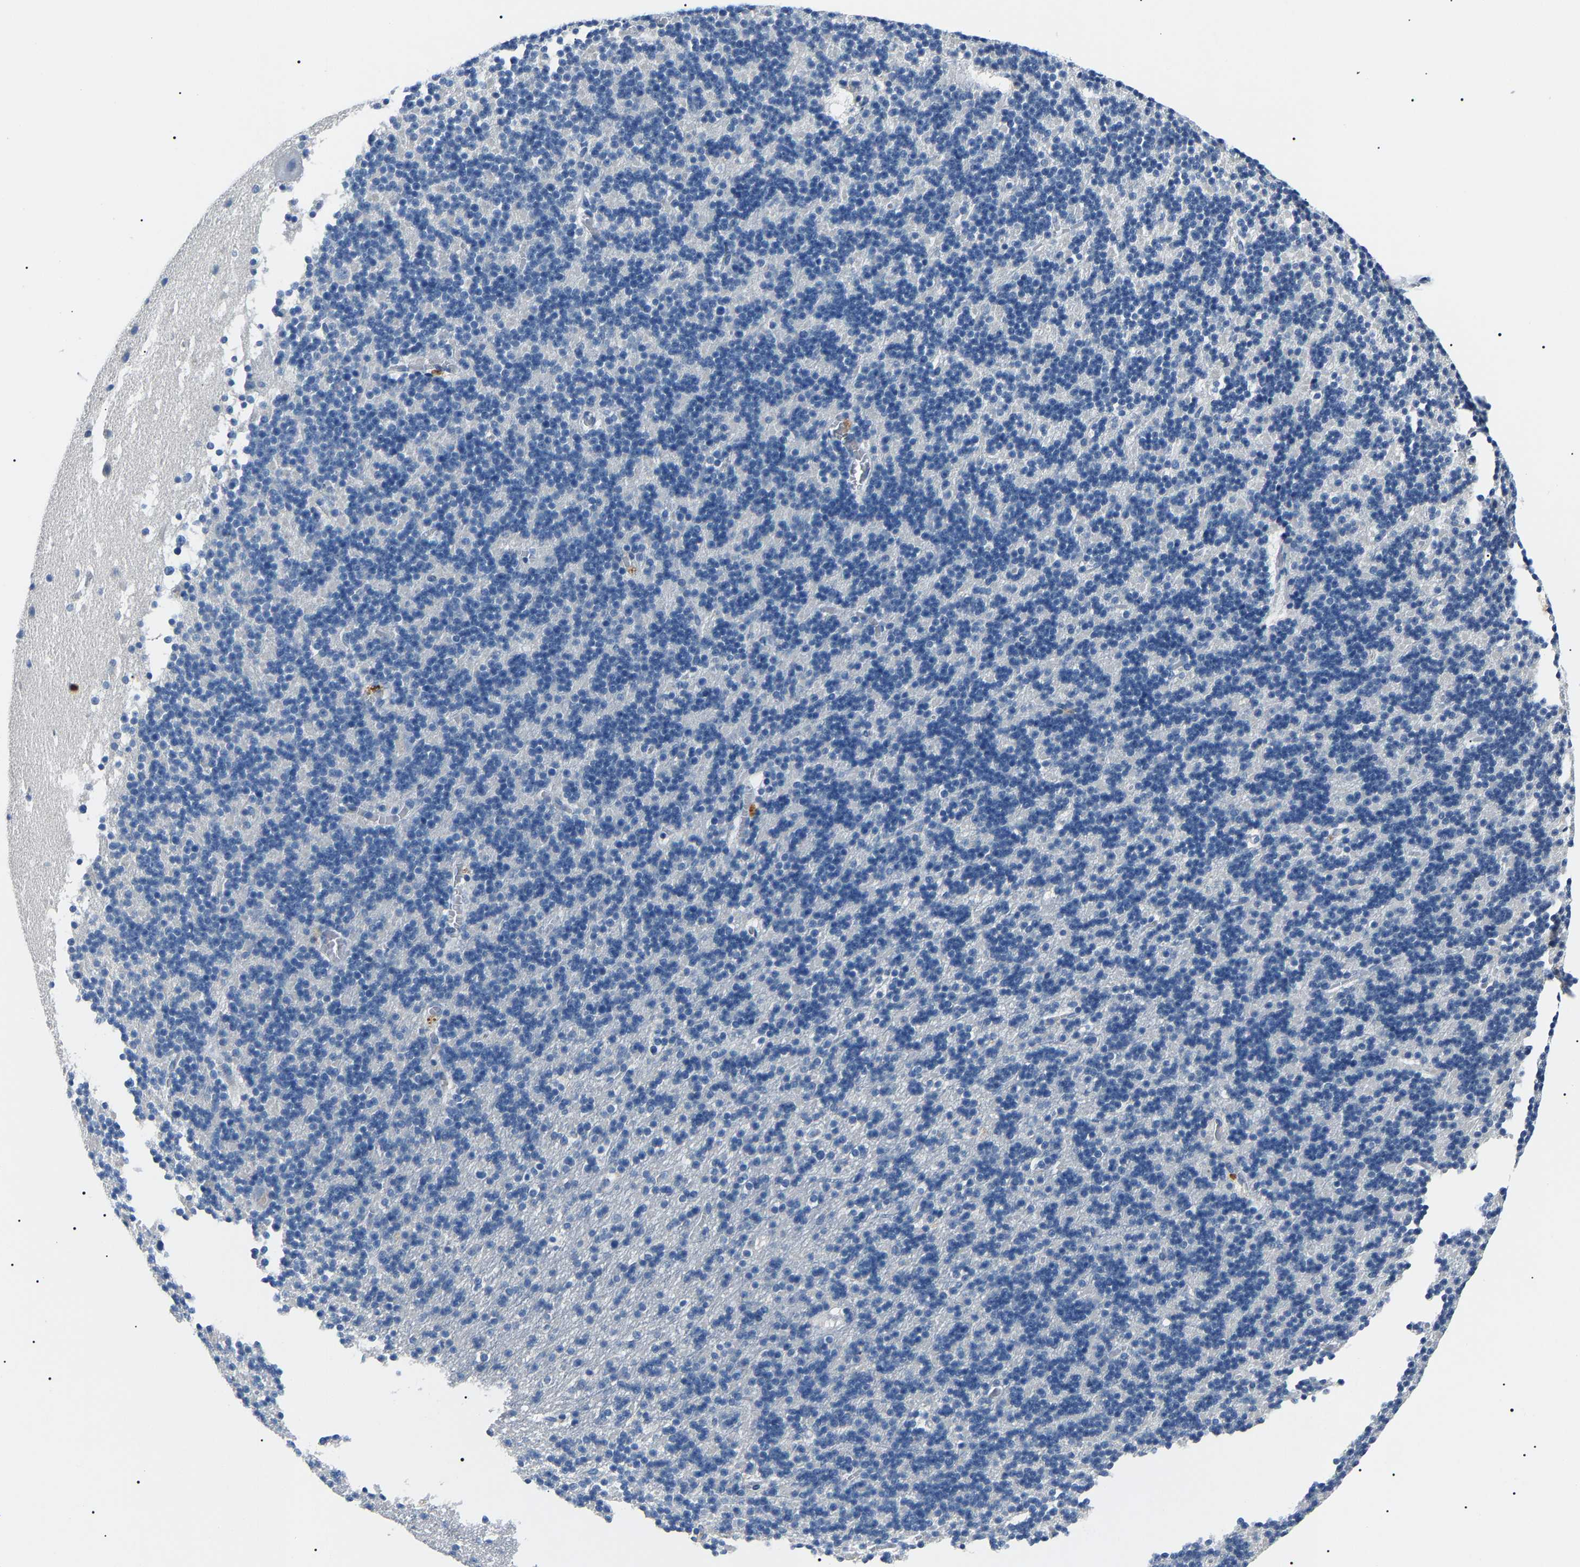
{"staining": {"intensity": "negative", "quantity": "none", "location": "none"}, "tissue": "cerebellum", "cell_type": "Cells in granular layer", "image_type": "normal", "snomed": [{"axis": "morphology", "description": "Normal tissue, NOS"}, {"axis": "topography", "description": "Cerebellum"}], "caption": "Immunohistochemistry (IHC) photomicrograph of normal human cerebellum stained for a protein (brown), which shows no staining in cells in granular layer. (Immunohistochemistry (IHC), brightfield microscopy, high magnification).", "gene": "KLK15", "patient": {"sex": "male", "age": 45}}